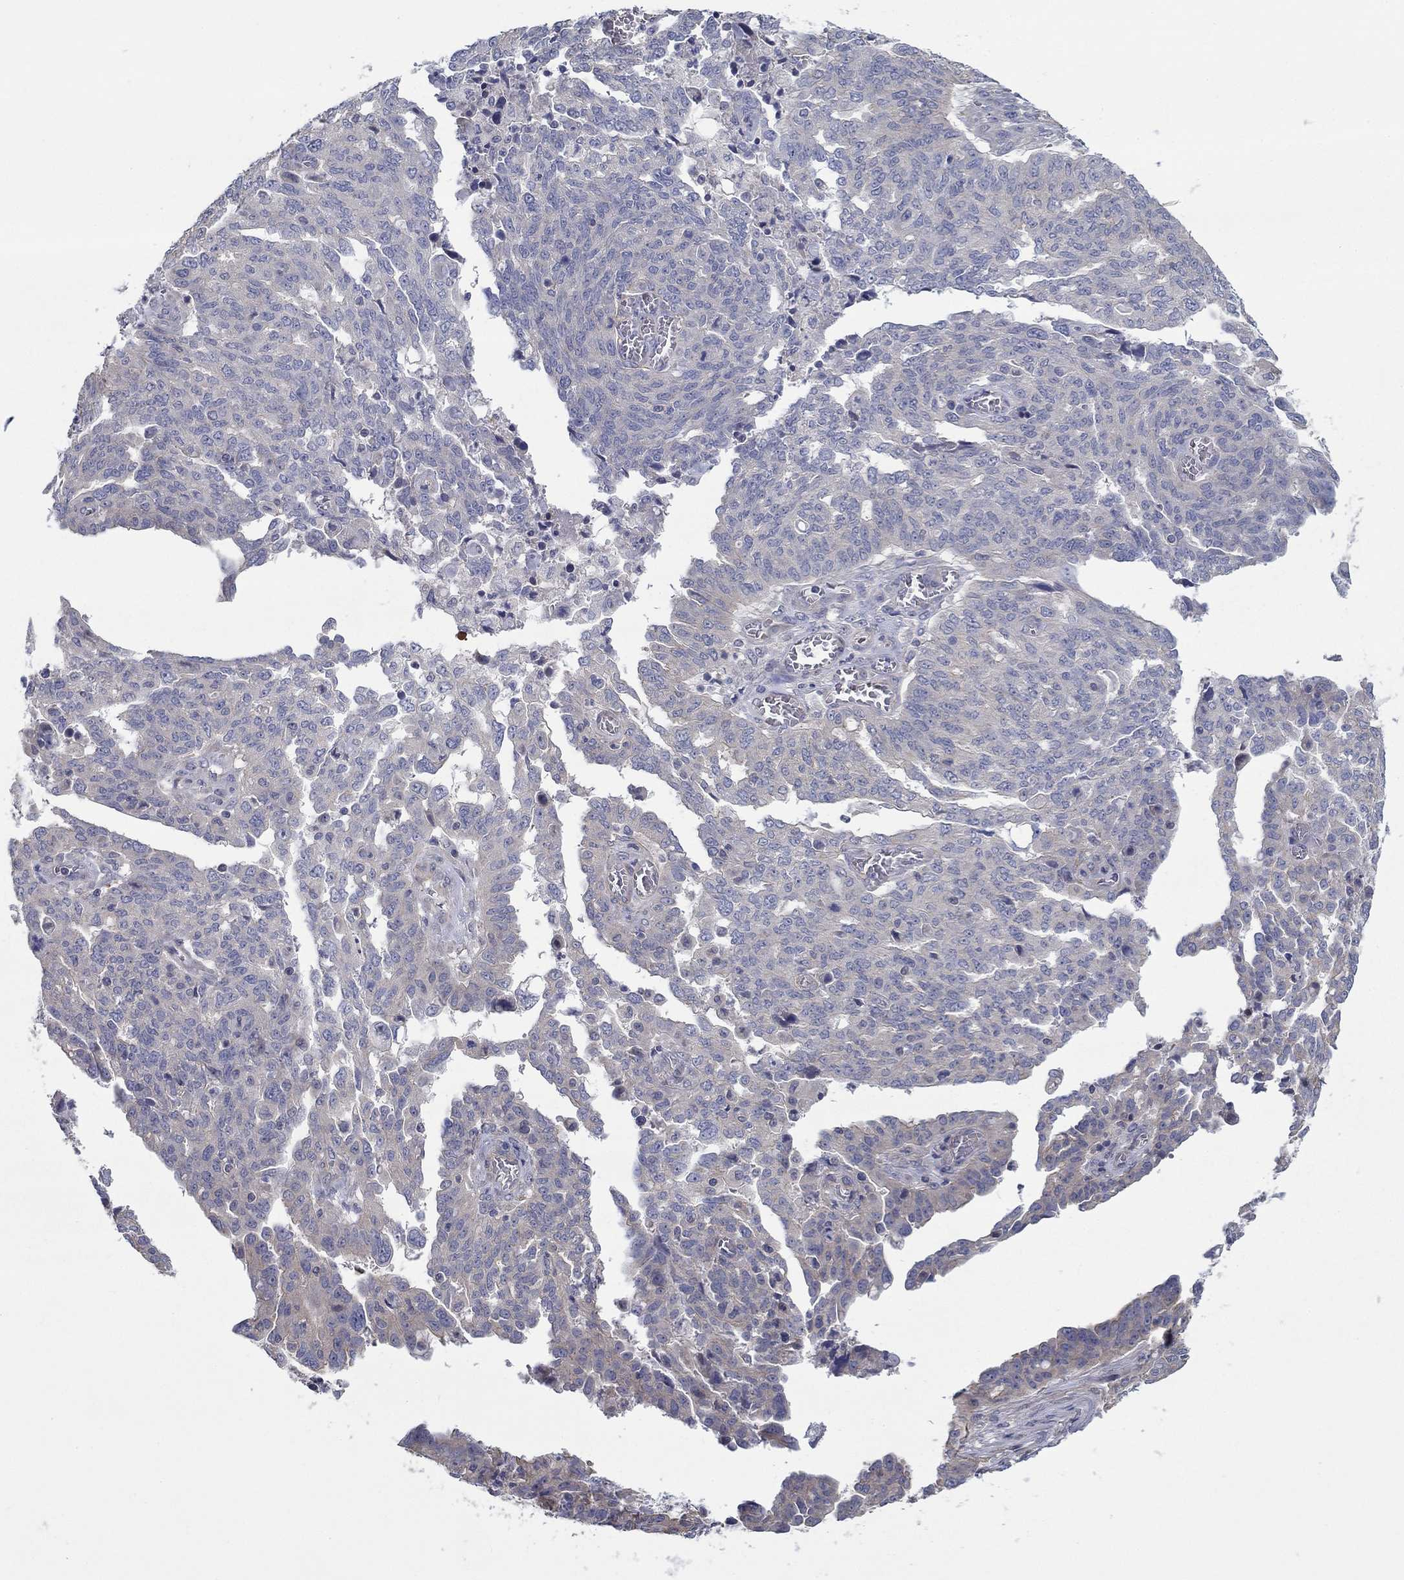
{"staining": {"intensity": "negative", "quantity": "none", "location": "none"}, "tissue": "ovarian cancer", "cell_type": "Tumor cells", "image_type": "cancer", "snomed": [{"axis": "morphology", "description": "Cystadenocarcinoma, serous, NOS"}, {"axis": "topography", "description": "Ovary"}], "caption": "This is an immunohistochemistry (IHC) photomicrograph of human ovarian serous cystadenocarcinoma. There is no expression in tumor cells.", "gene": "GRK7", "patient": {"sex": "female", "age": 67}}